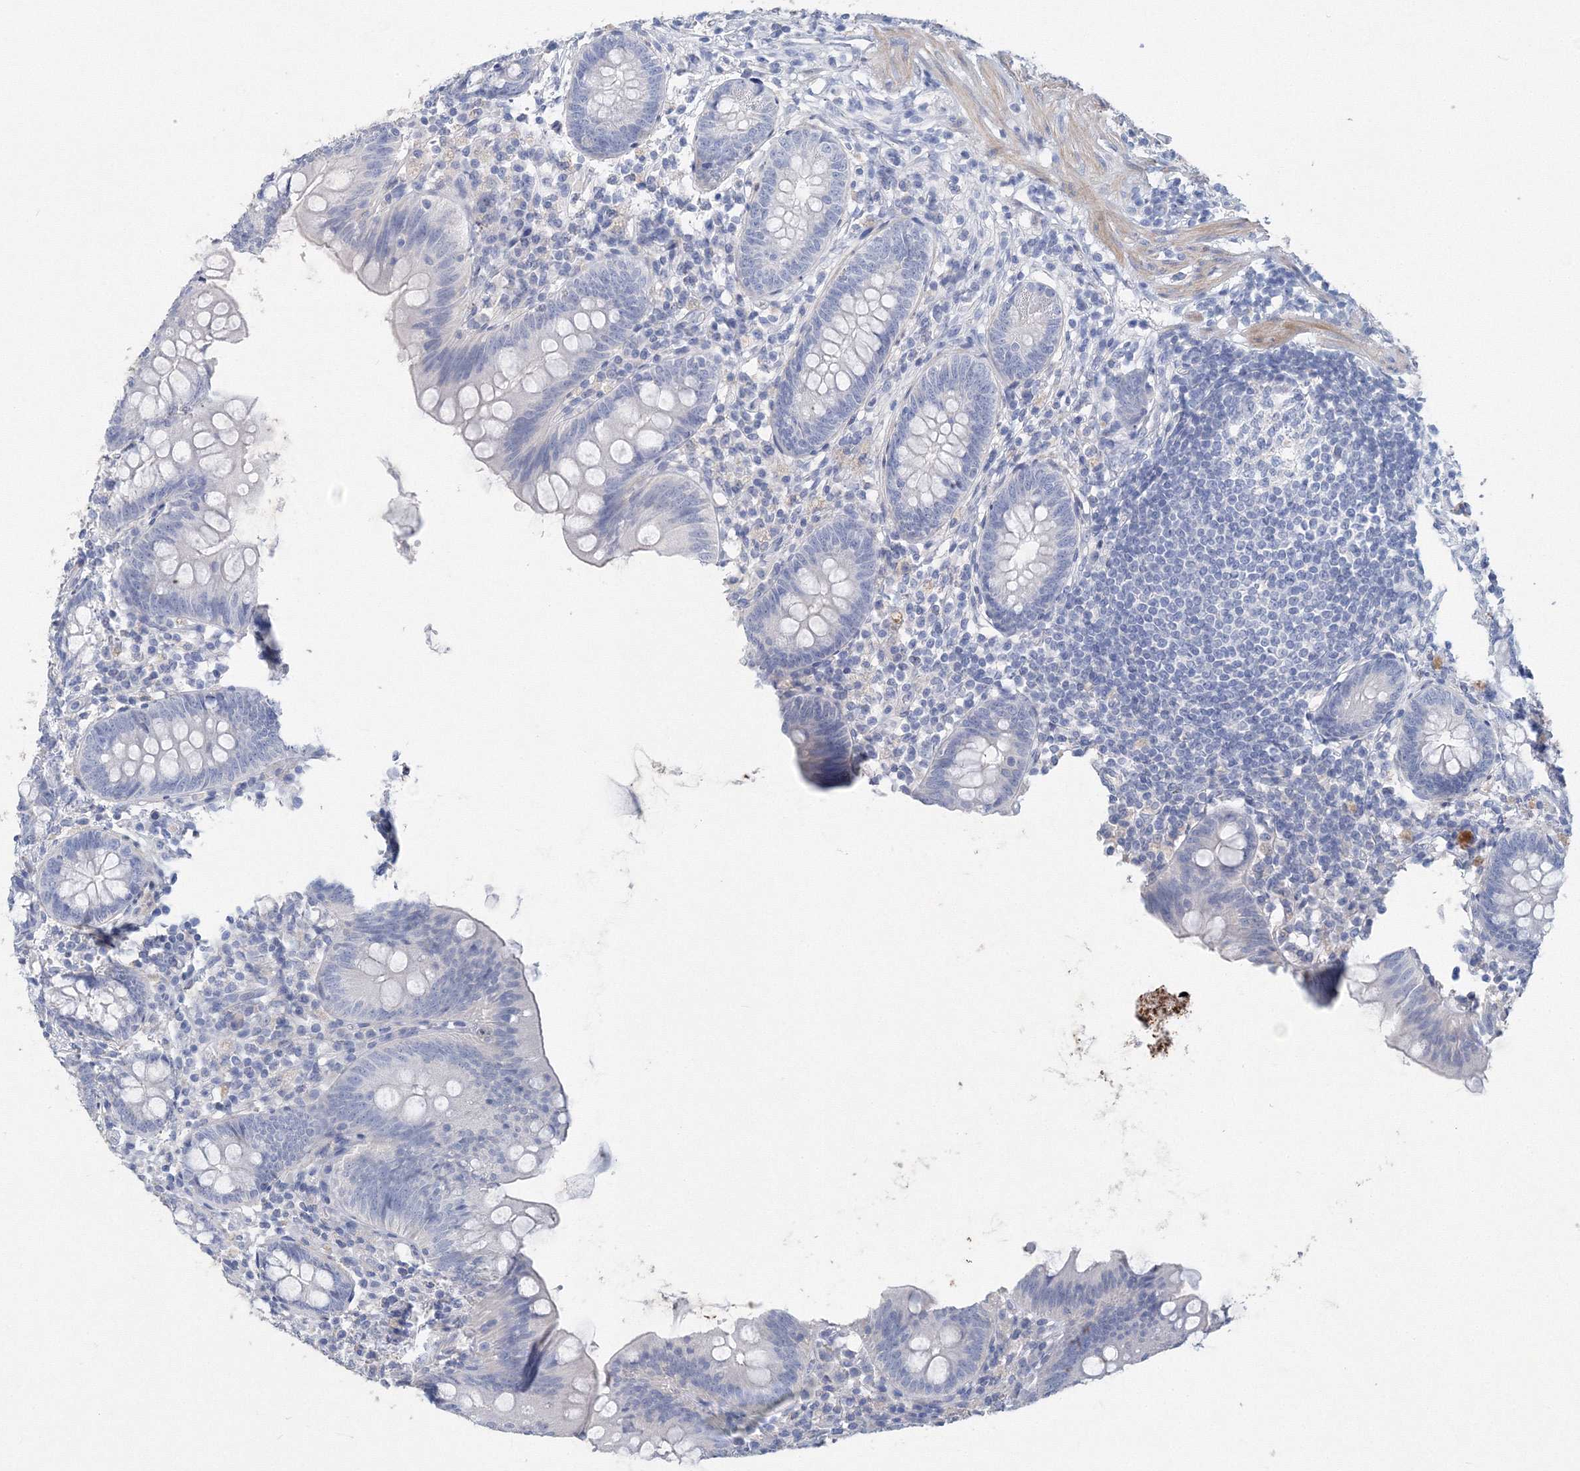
{"staining": {"intensity": "negative", "quantity": "none", "location": "none"}, "tissue": "appendix", "cell_type": "Glandular cells", "image_type": "normal", "snomed": [{"axis": "morphology", "description": "Normal tissue, NOS"}, {"axis": "topography", "description": "Appendix"}], "caption": "The image displays no staining of glandular cells in benign appendix. Nuclei are stained in blue.", "gene": "OSBPL6", "patient": {"sex": "female", "age": 62}}